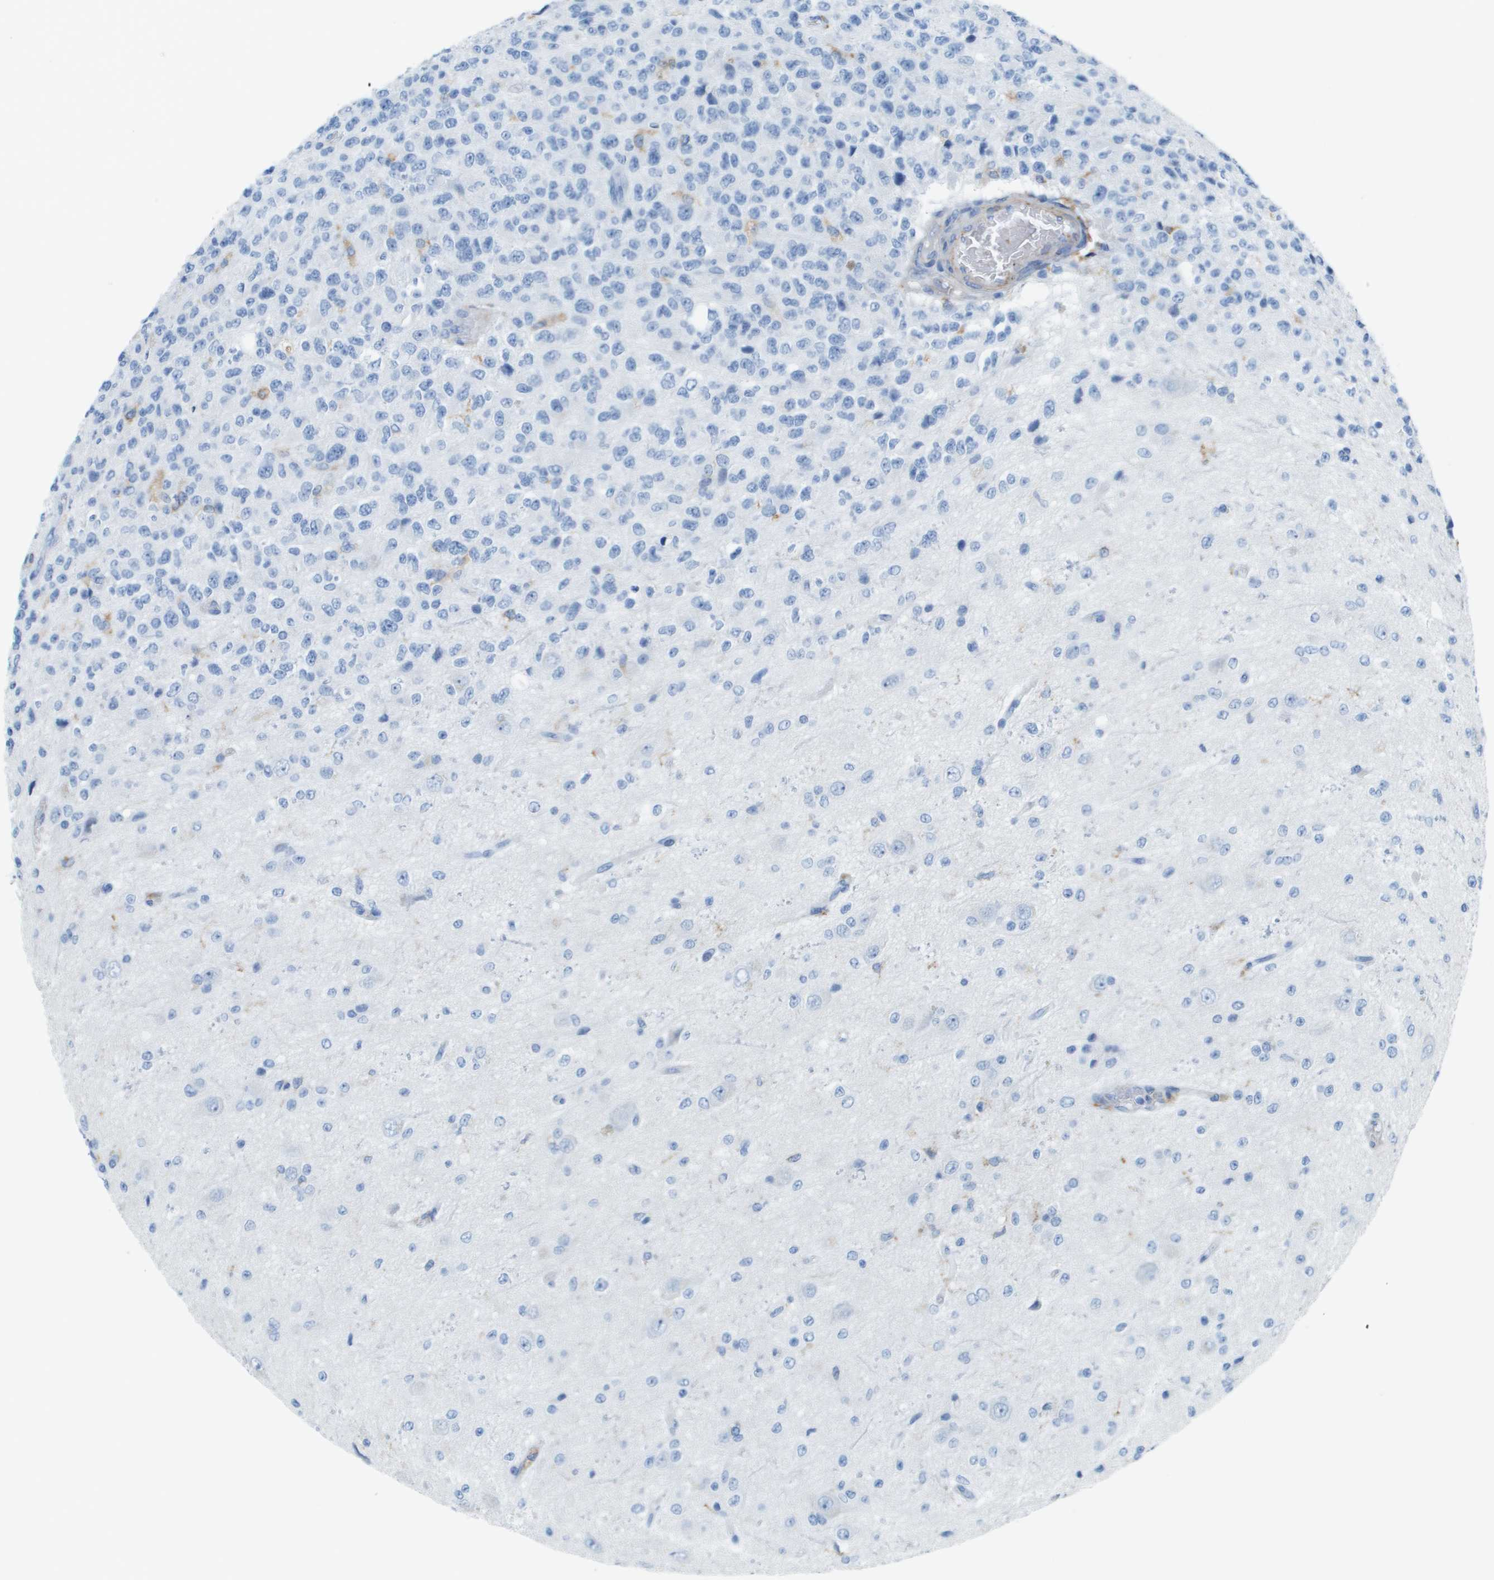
{"staining": {"intensity": "negative", "quantity": "none", "location": "none"}, "tissue": "glioma", "cell_type": "Tumor cells", "image_type": "cancer", "snomed": [{"axis": "morphology", "description": "Glioma, malignant, High grade"}, {"axis": "topography", "description": "pancreas cauda"}], "caption": "A micrograph of high-grade glioma (malignant) stained for a protein displays no brown staining in tumor cells.", "gene": "ZBTB43", "patient": {"sex": "male", "age": 60}}